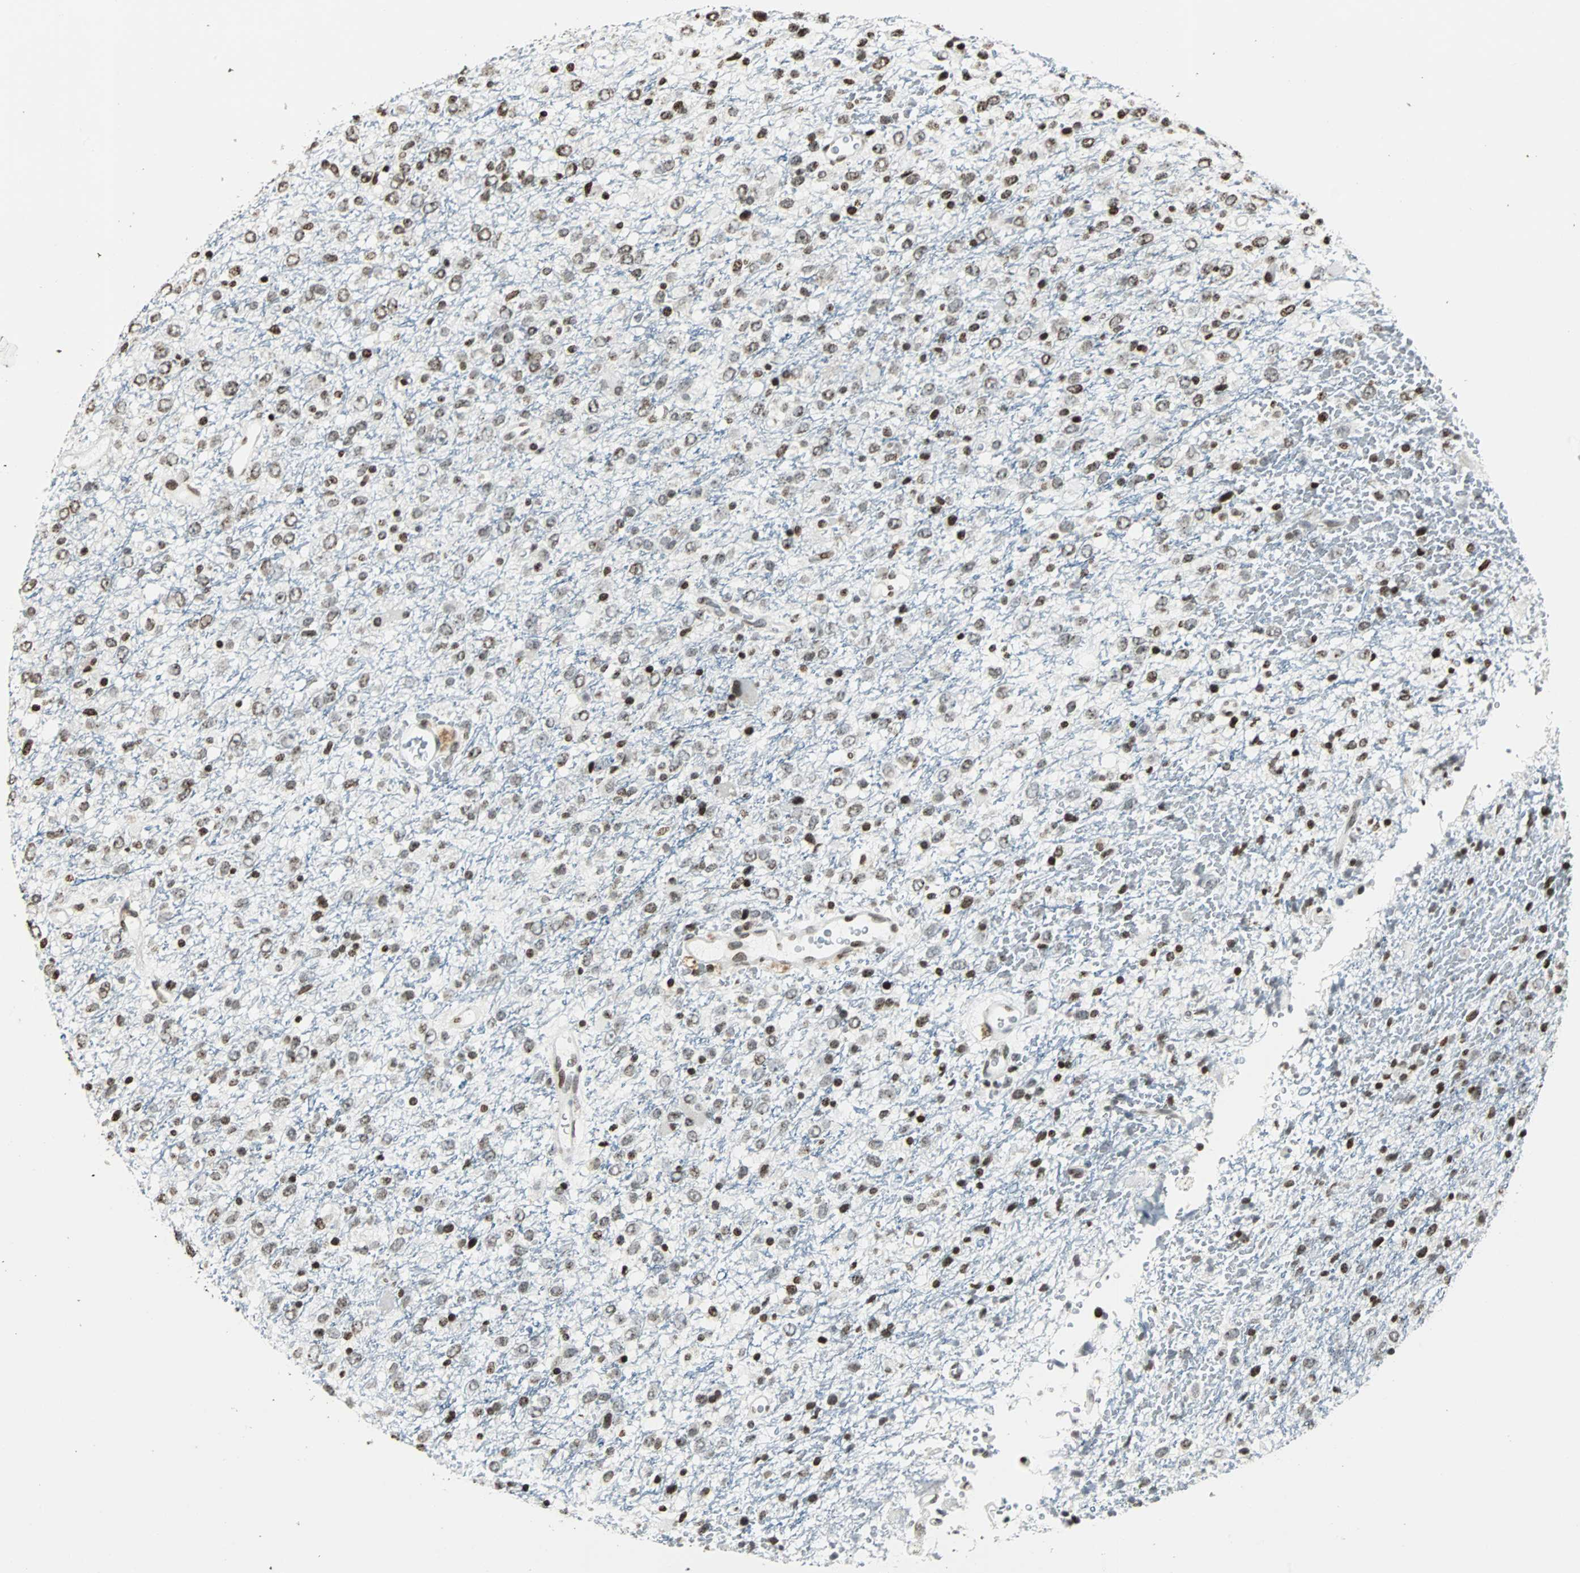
{"staining": {"intensity": "strong", "quantity": "25%-75%", "location": "nuclear"}, "tissue": "glioma", "cell_type": "Tumor cells", "image_type": "cancer", "snomed": [{"axis": "morphology", "description": "Glioma, malignant, High grade"}, {"axis": "topography", "description": "pancreas cauda"}], "caption": "This histopathology image shows IHC staining of human glioma, with high strong nuclear positivity in about 25%-75% of tumor cells.", "gene": "PAXIP1", "patient": {"sex": "male", "age": 60}}